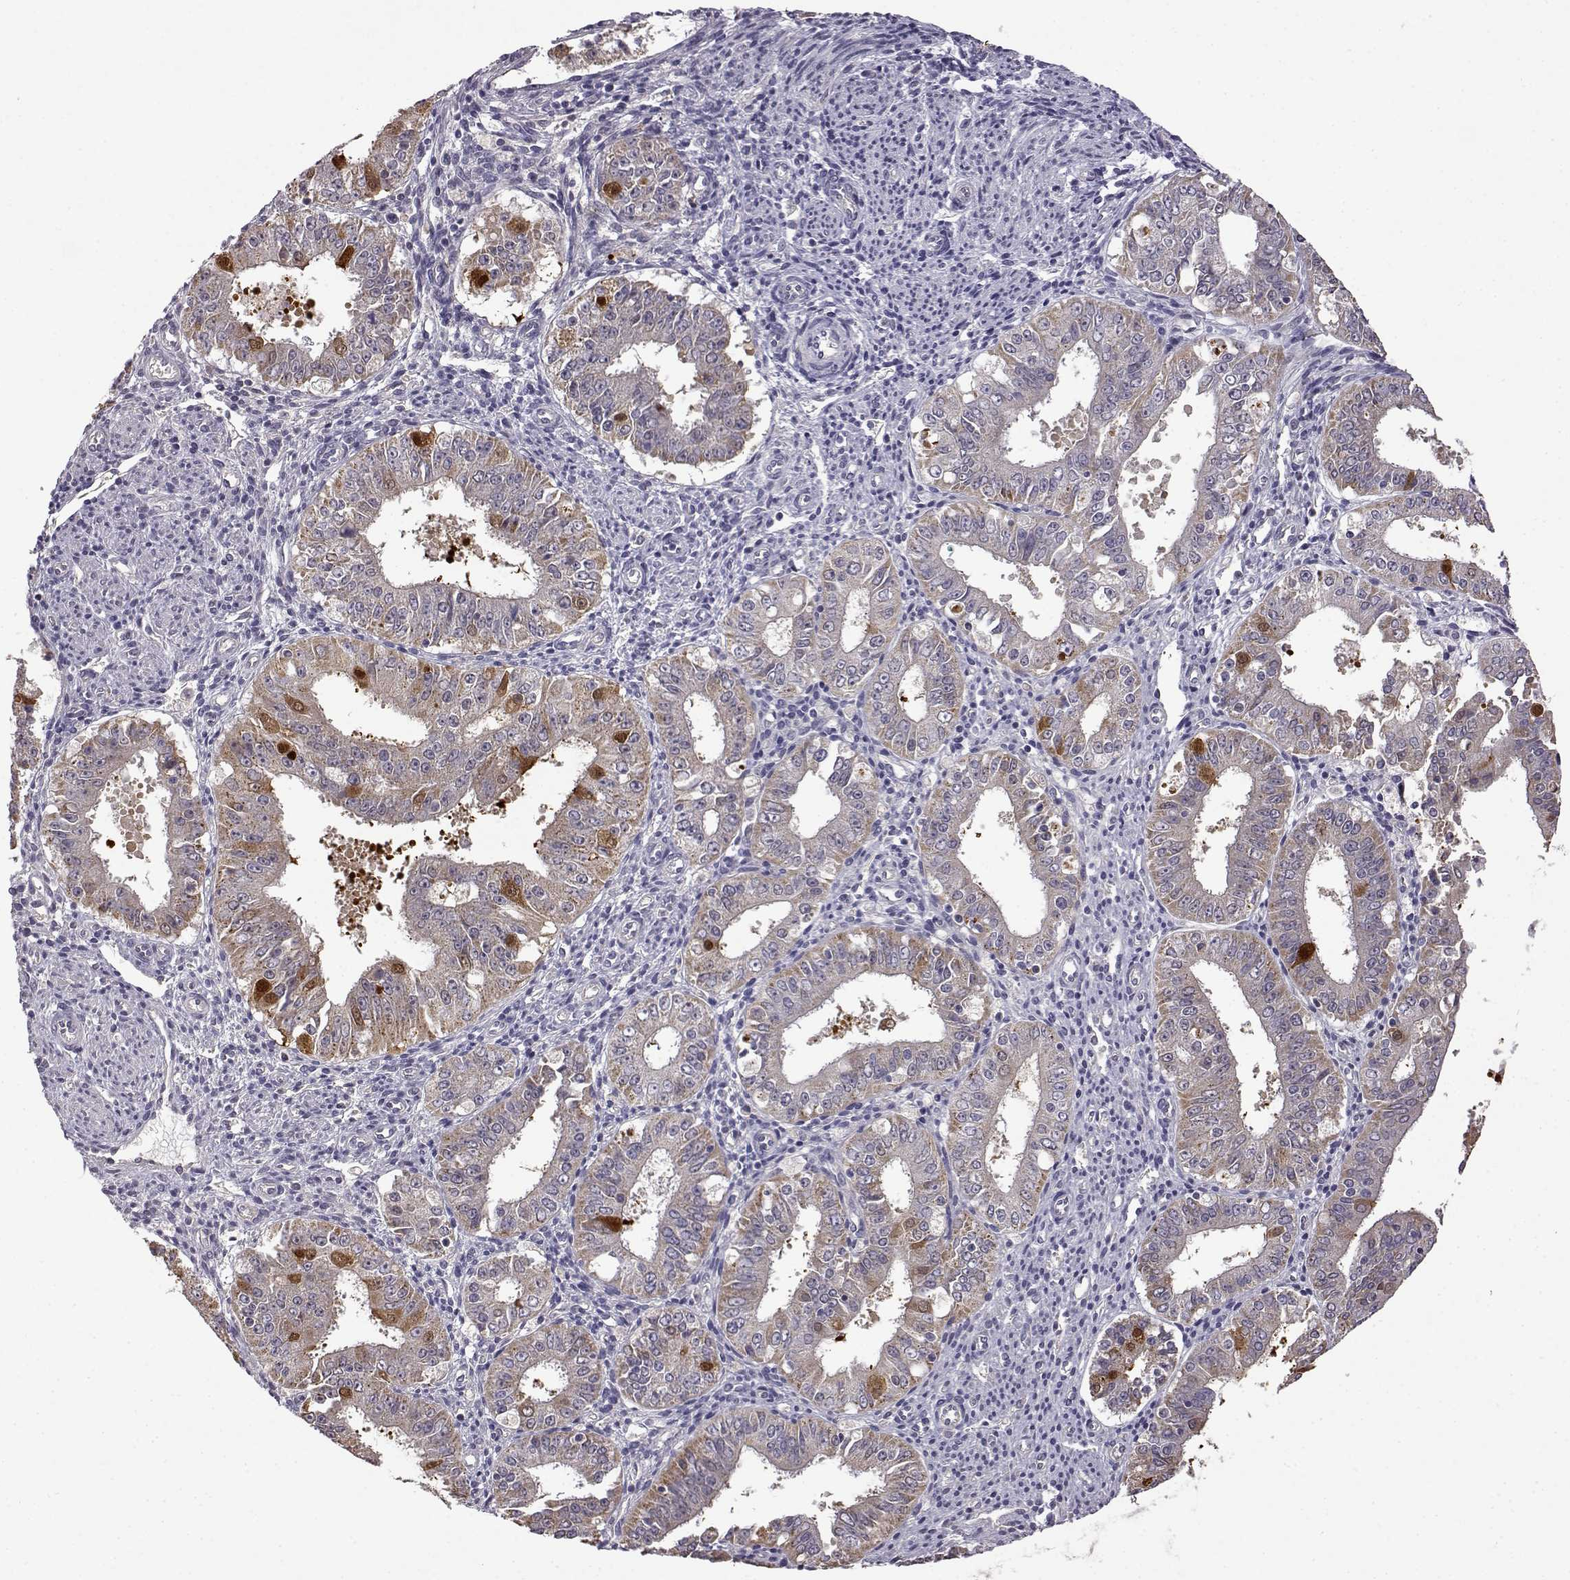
{"staining": {"intensity": "weak", "quantity": "<25%", "location": "cytoplasmic/membranous"}, "tissue": "ovarian cancer", "cell_type": "Tumor cells", "image_type": "cancer", "snomed": [{"axis": "morphology", "description": "Carcinoma, endometroid"}, {"axis": "topography", "description": "Ovary"}], "caption": "The micrograph displays no staining of tumor cells in ovarian endometroid carcinoma.", "gene": "VGF", "patient": {"sex": "female", "age": 42}}